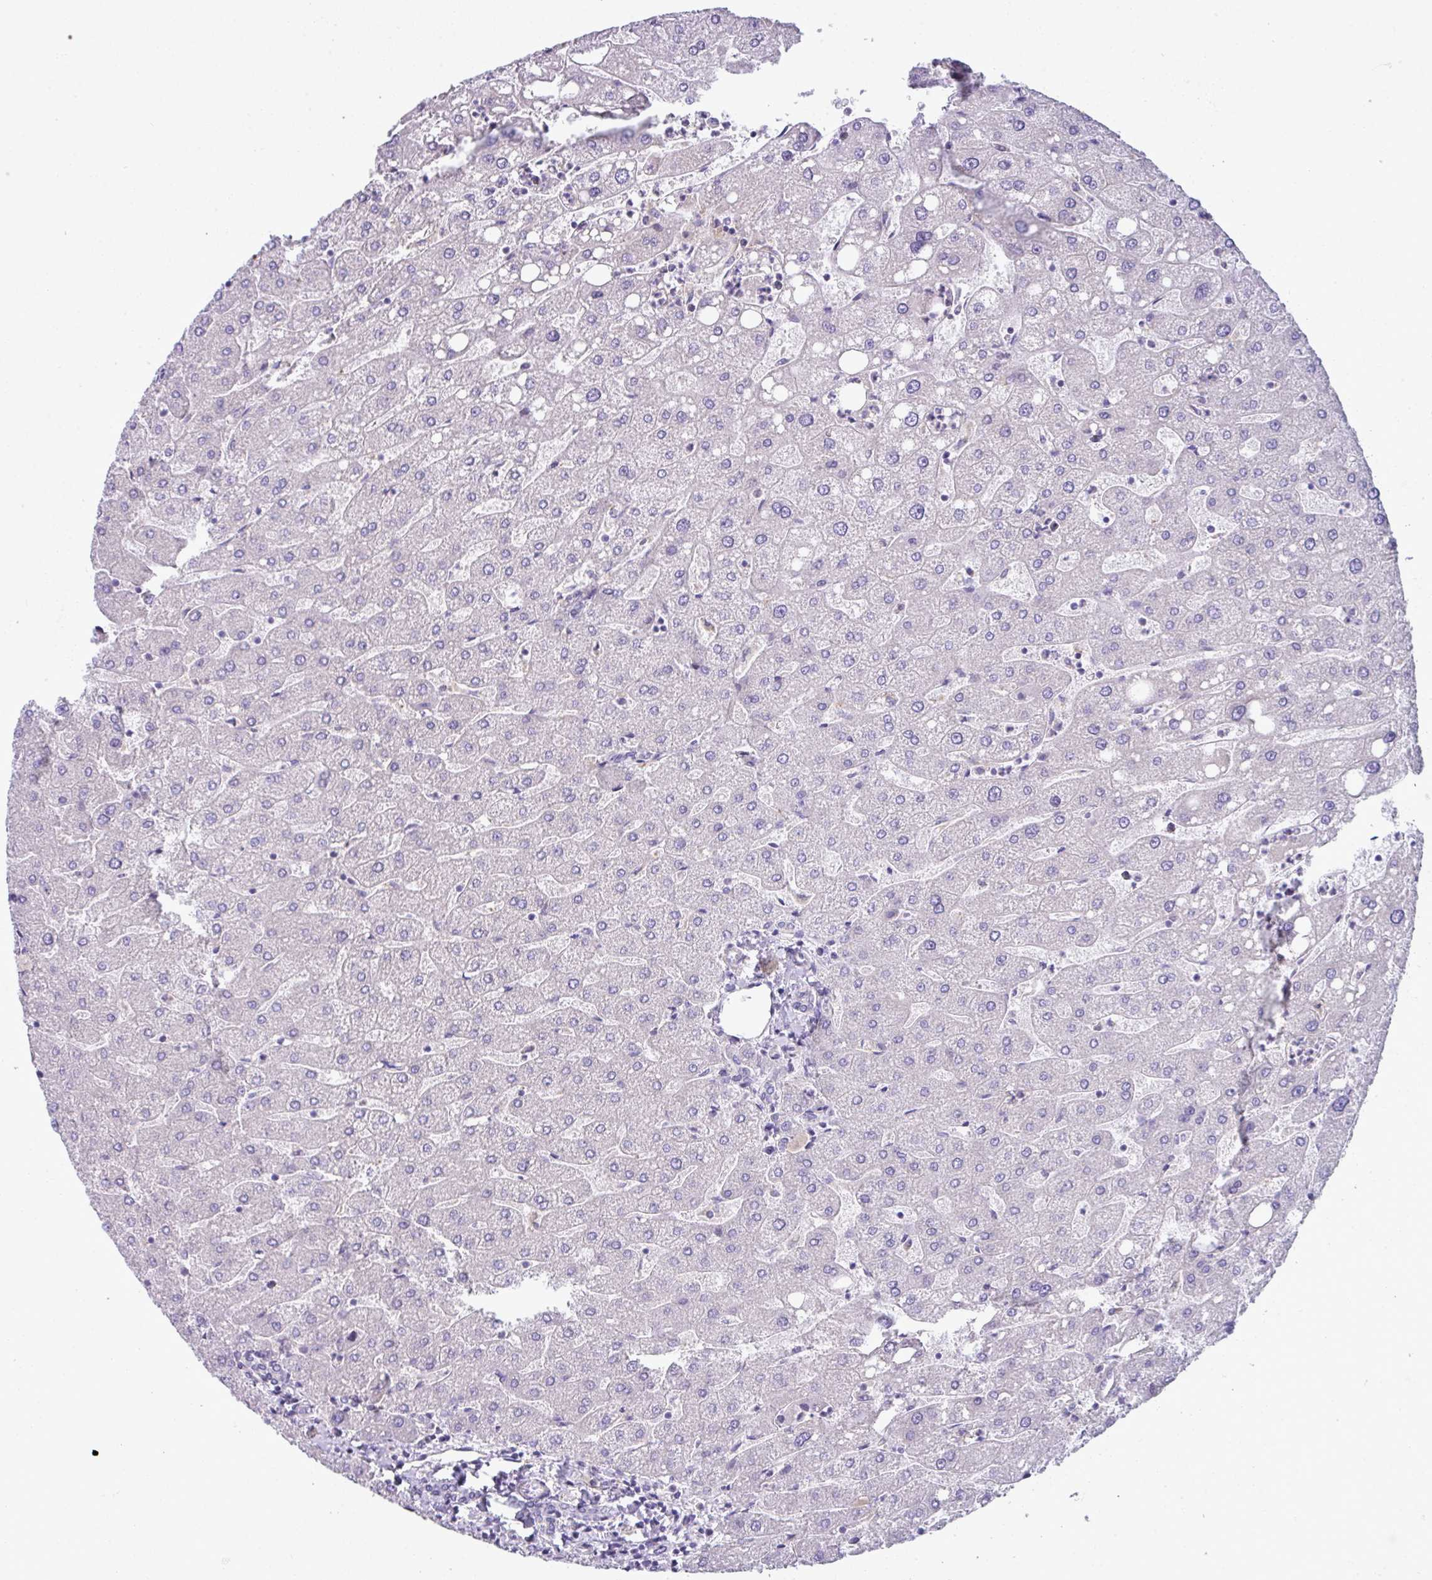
{"staining": {"intensity": "negative", "quantity": "none", "location": "none"}, "tissue": "liver", "cell_type": "Cholangiocytes", "image_type": "normal", "snomed": [{"axis": "morphology", "description": "Normal tissue, NOS"}, {"axis": "topography", "description": "Liver"}], "caption": "Image shows no significant protein positivity in cholangiocytes of normal liver. (Stains: DAB (3,3'-diaminobenzidine) immunohistochemistry with hematoxylin counter stain, Microscopy: brightfield microscopy at high magnification).", "gene": "ABCC5", "patient": {"sex": "male", "age": 67}}